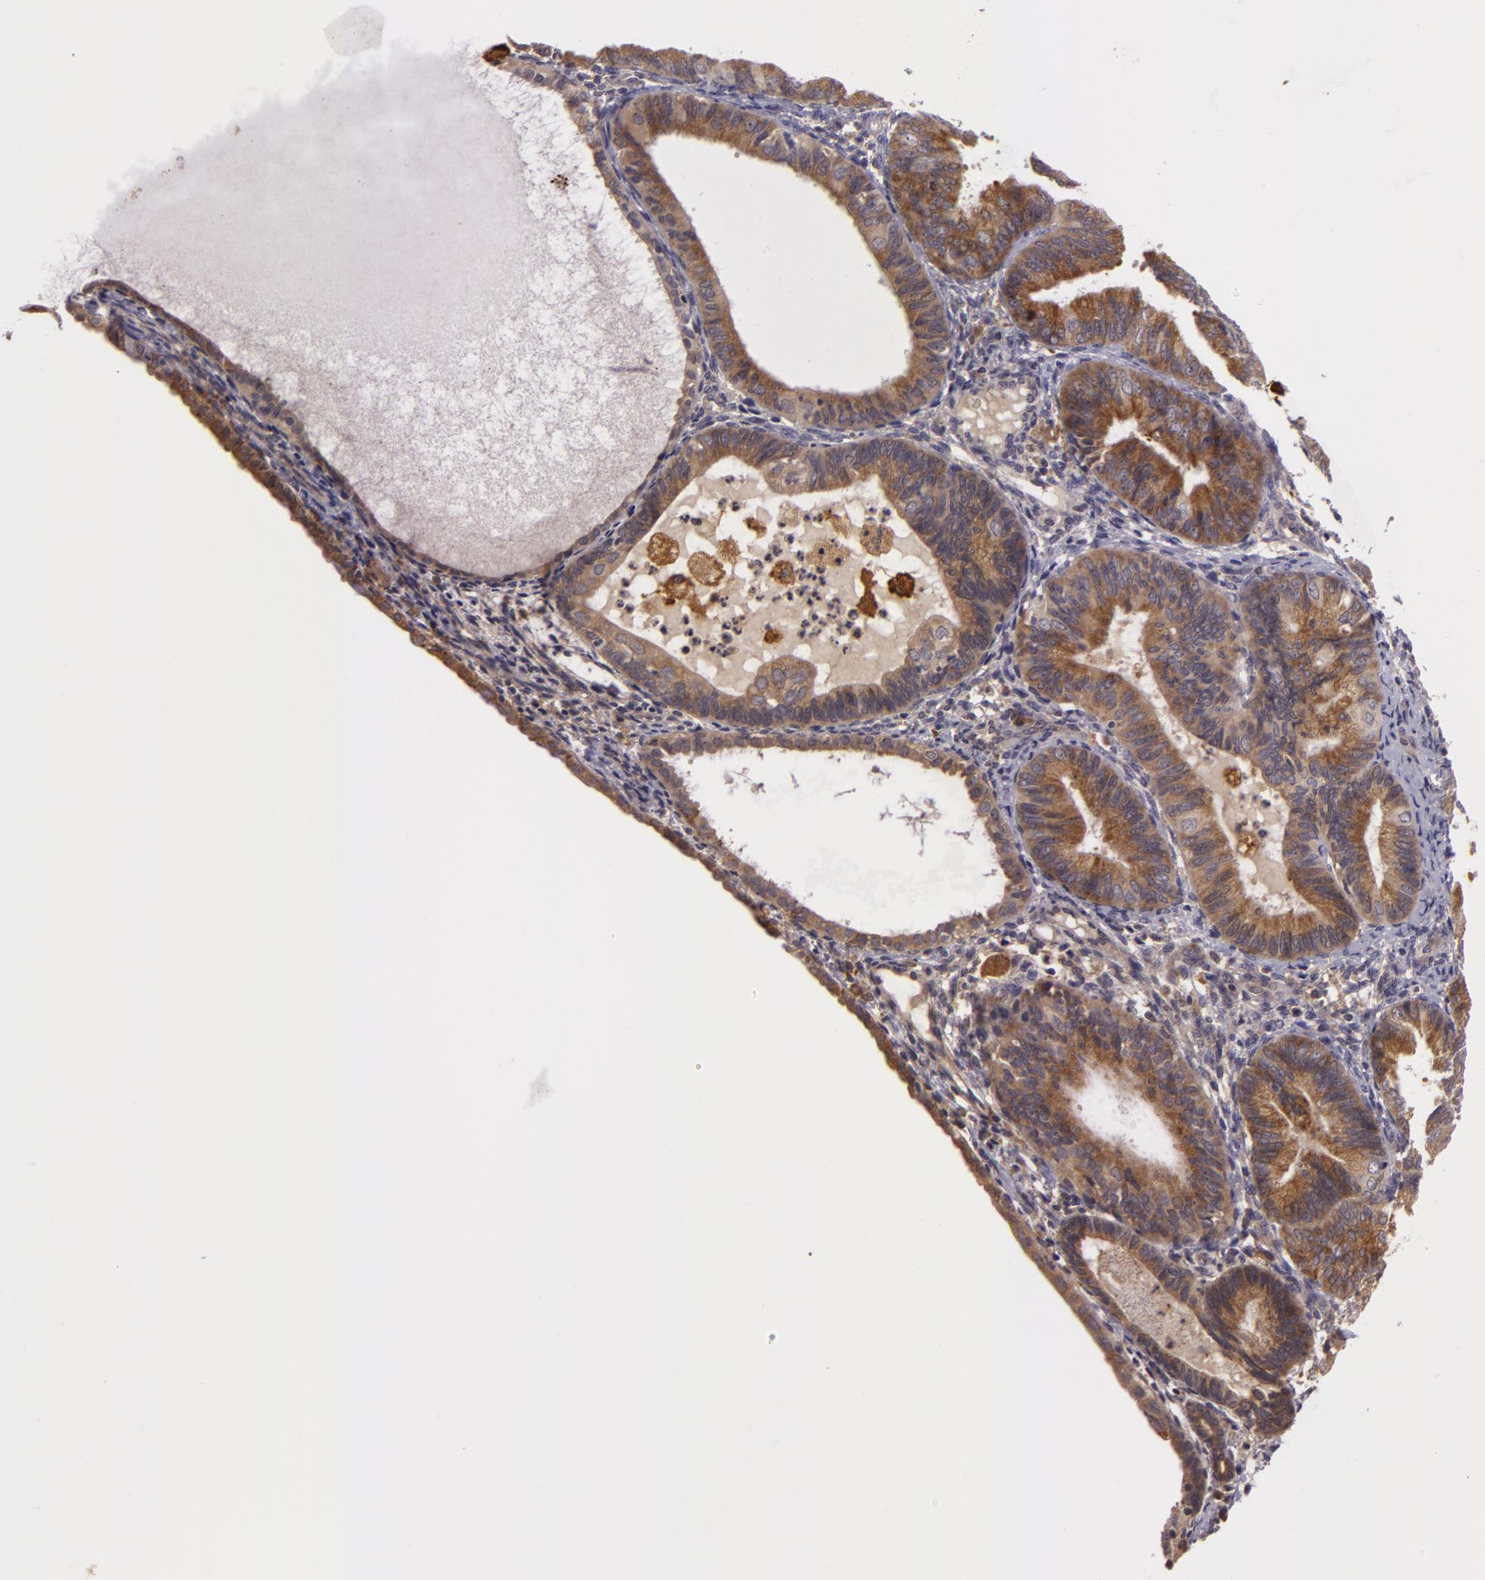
{"staining": {"intensity": "moderate", "quantity": ">75%", "location": "cytoplasmic/membranous"}, "tissue": "endometrial cancer", "cell_type": "Tumor cells", "image_type": "cancer", "snomed": [{"axis": "morphology", "description": "Adenocarcinoma, NOS"}, {"axis": "topography", "description": "Endometrium"}], "caption": "The immunohistochemical stain shows moderate cytoplasmic/membranous staining in tumor cells of endometrial cancer tissue.", "gene": "PPP1R3F", "patient": {"sex": "female", "age": 63}}